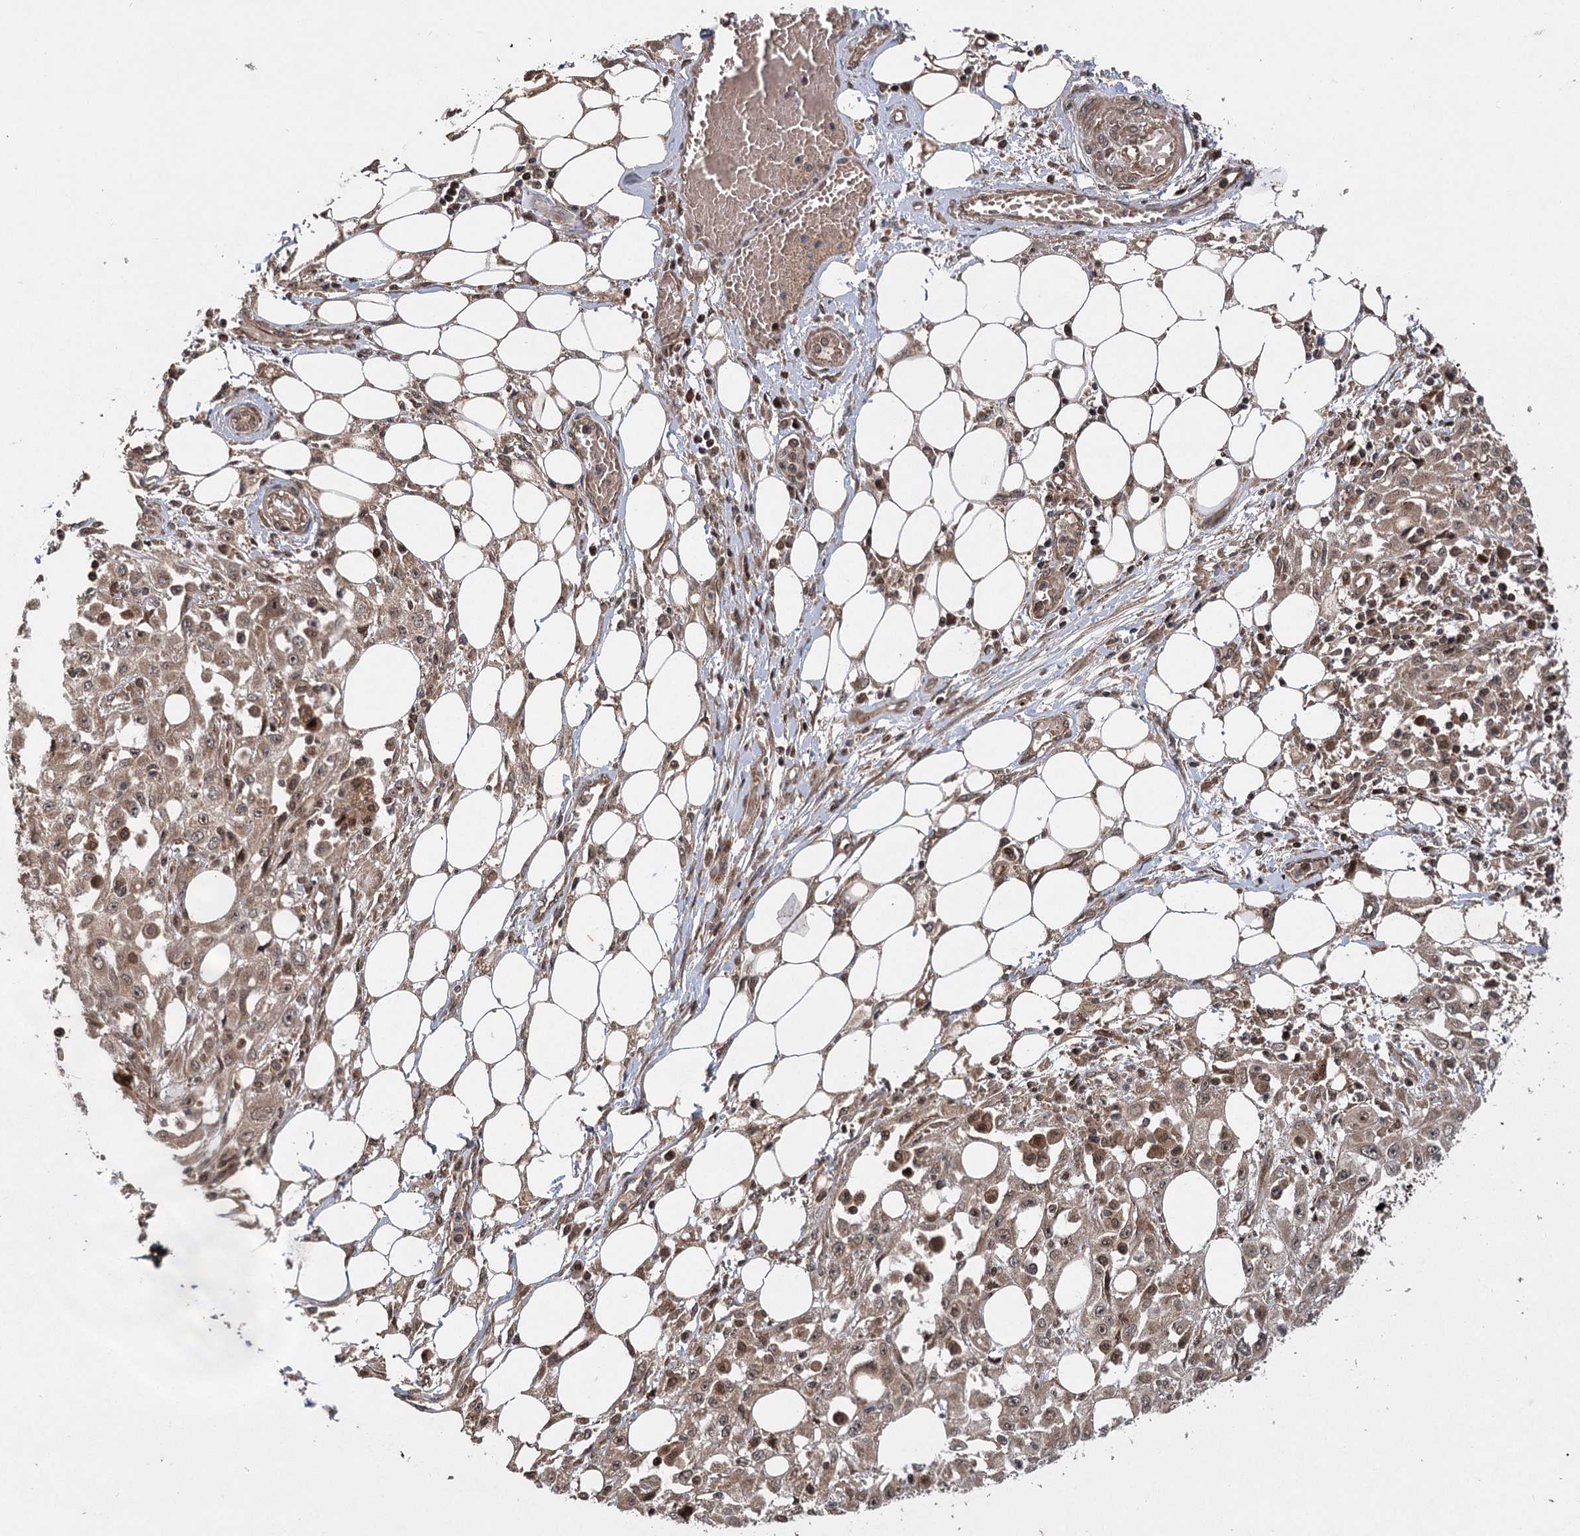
{"staining": {"intensity": "weak", "quantity": ">75%", "location": "cytoplasmic/membranous,nuclear"}, "tissue": "skin cancer", "cell_type": "Tumor cells", "image_type": "cancer", "snomed": [{"axis": "morphology", "description": "Squamous cell carcinoma, NOS"}, {"axis": "morphology", "description": "Squamous cell carcinoma, metastatic, NOS"}, {"axis": "topography", "description": "Skin"}, {"axis": "topography", "description": "Lymph node"}], "caption": "Tumor cells demonstrate low levels of weak cytoplasmic/membranous and nuclear staining in approximately >75% of cells in human skin cancer. (brown staining indicates protein expression, while blue staining denotes nuclei).", "gene": "INSIG2", "patient": {"sex": "male", "age": 75}}